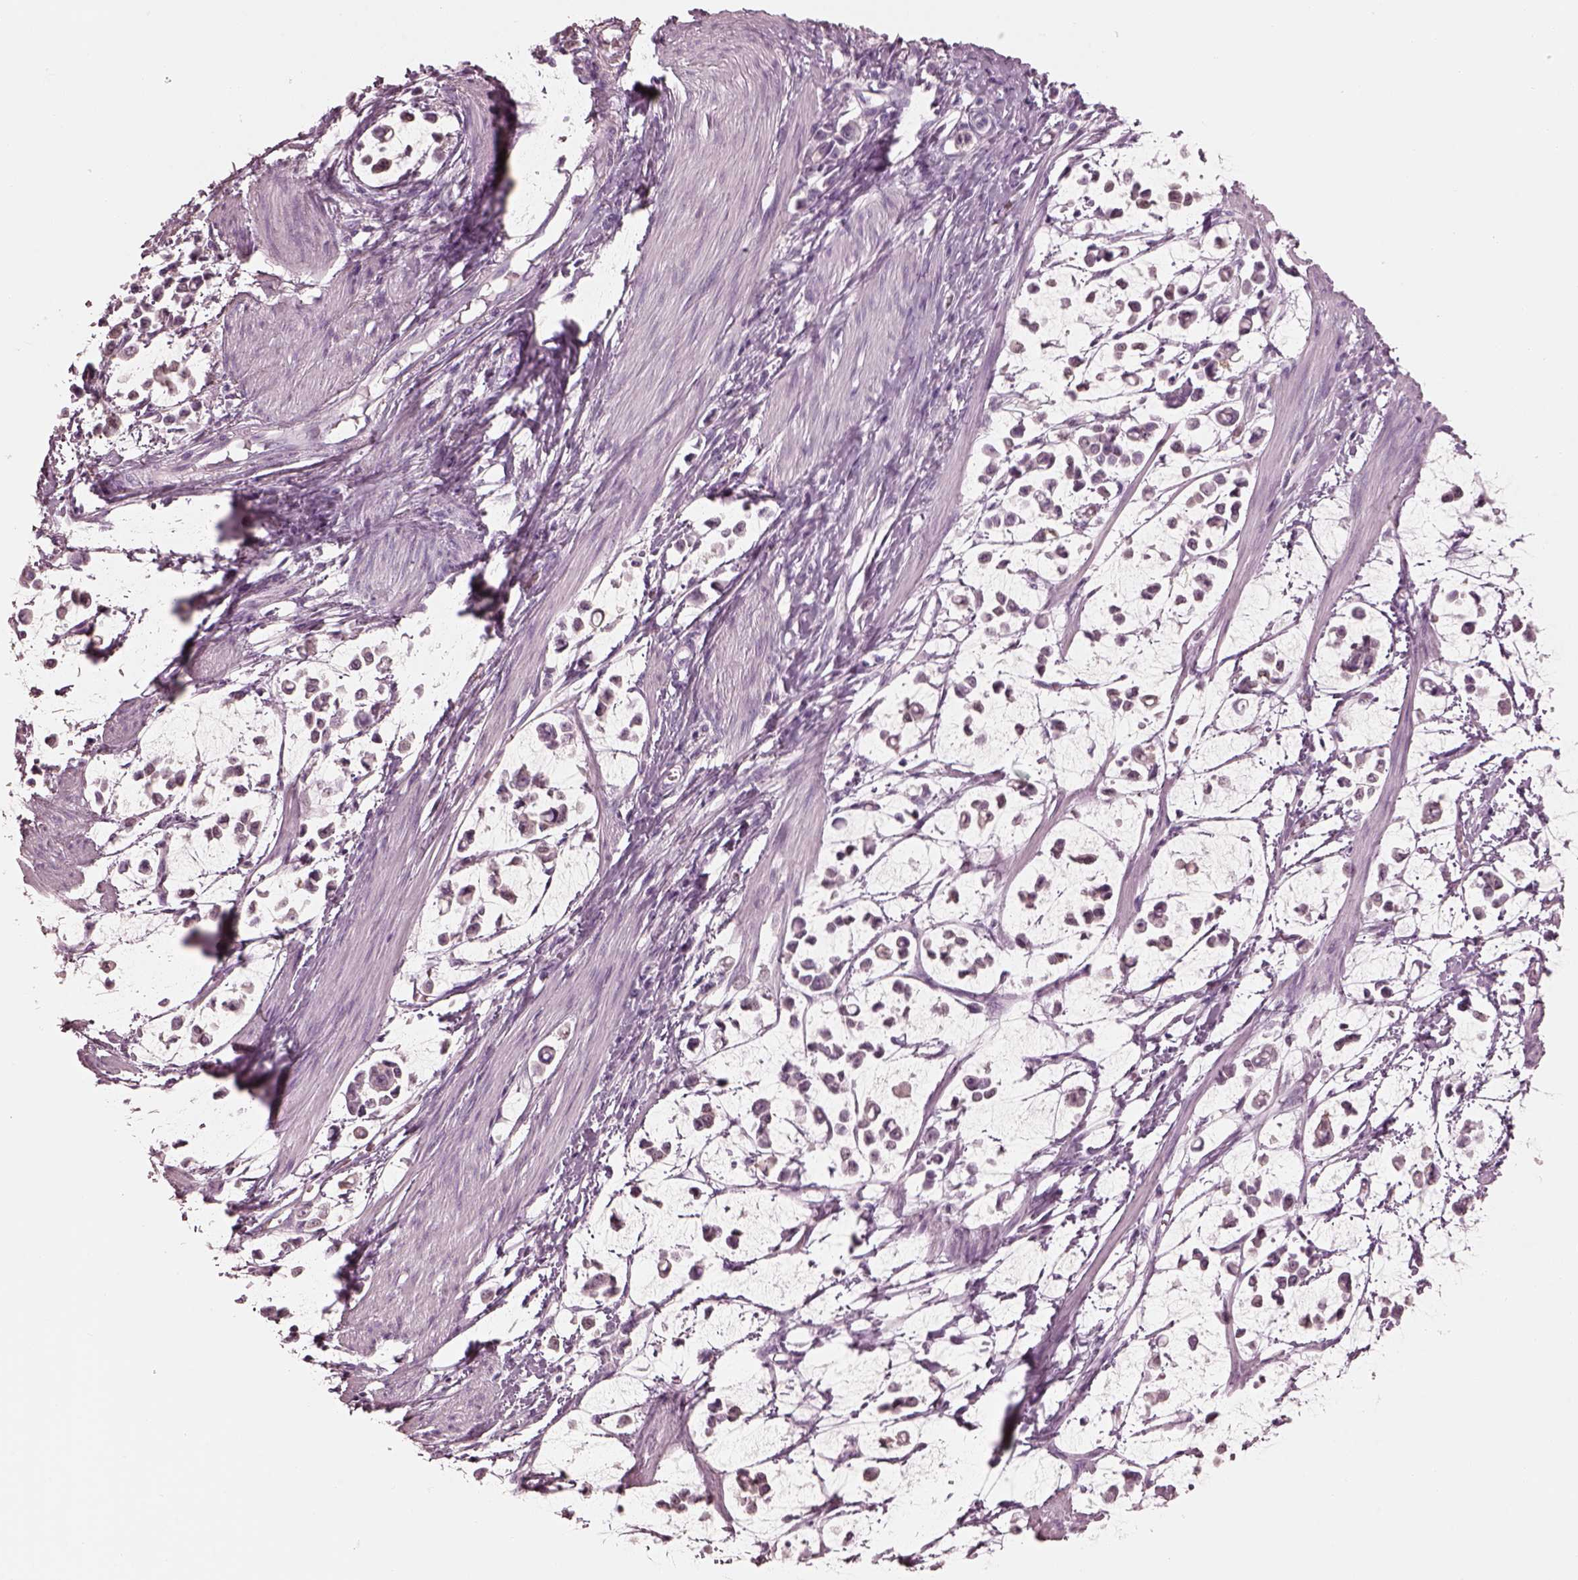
{"staining": {"intensity": "negative", "quantity": "none", "location": "none"}, "tissue": "stomach cancer", "cell_type": "Tumor cells", "image_type": "cancer", "snomed": [{"axis": "morphology", "description": "Adenocarcinoma, NOS"}, {"axis": "topography", "description": "Stomach"}], "caption": "This image is of adenocarcinoma (stomach) stained with immunohistochemistry (IHC) to label a protein in brown with the nuclei are counter-stained blue. There is no staining in tumor cells.", "gene": "C2orf81", "patient": {"sex": "male", "age": 82}}